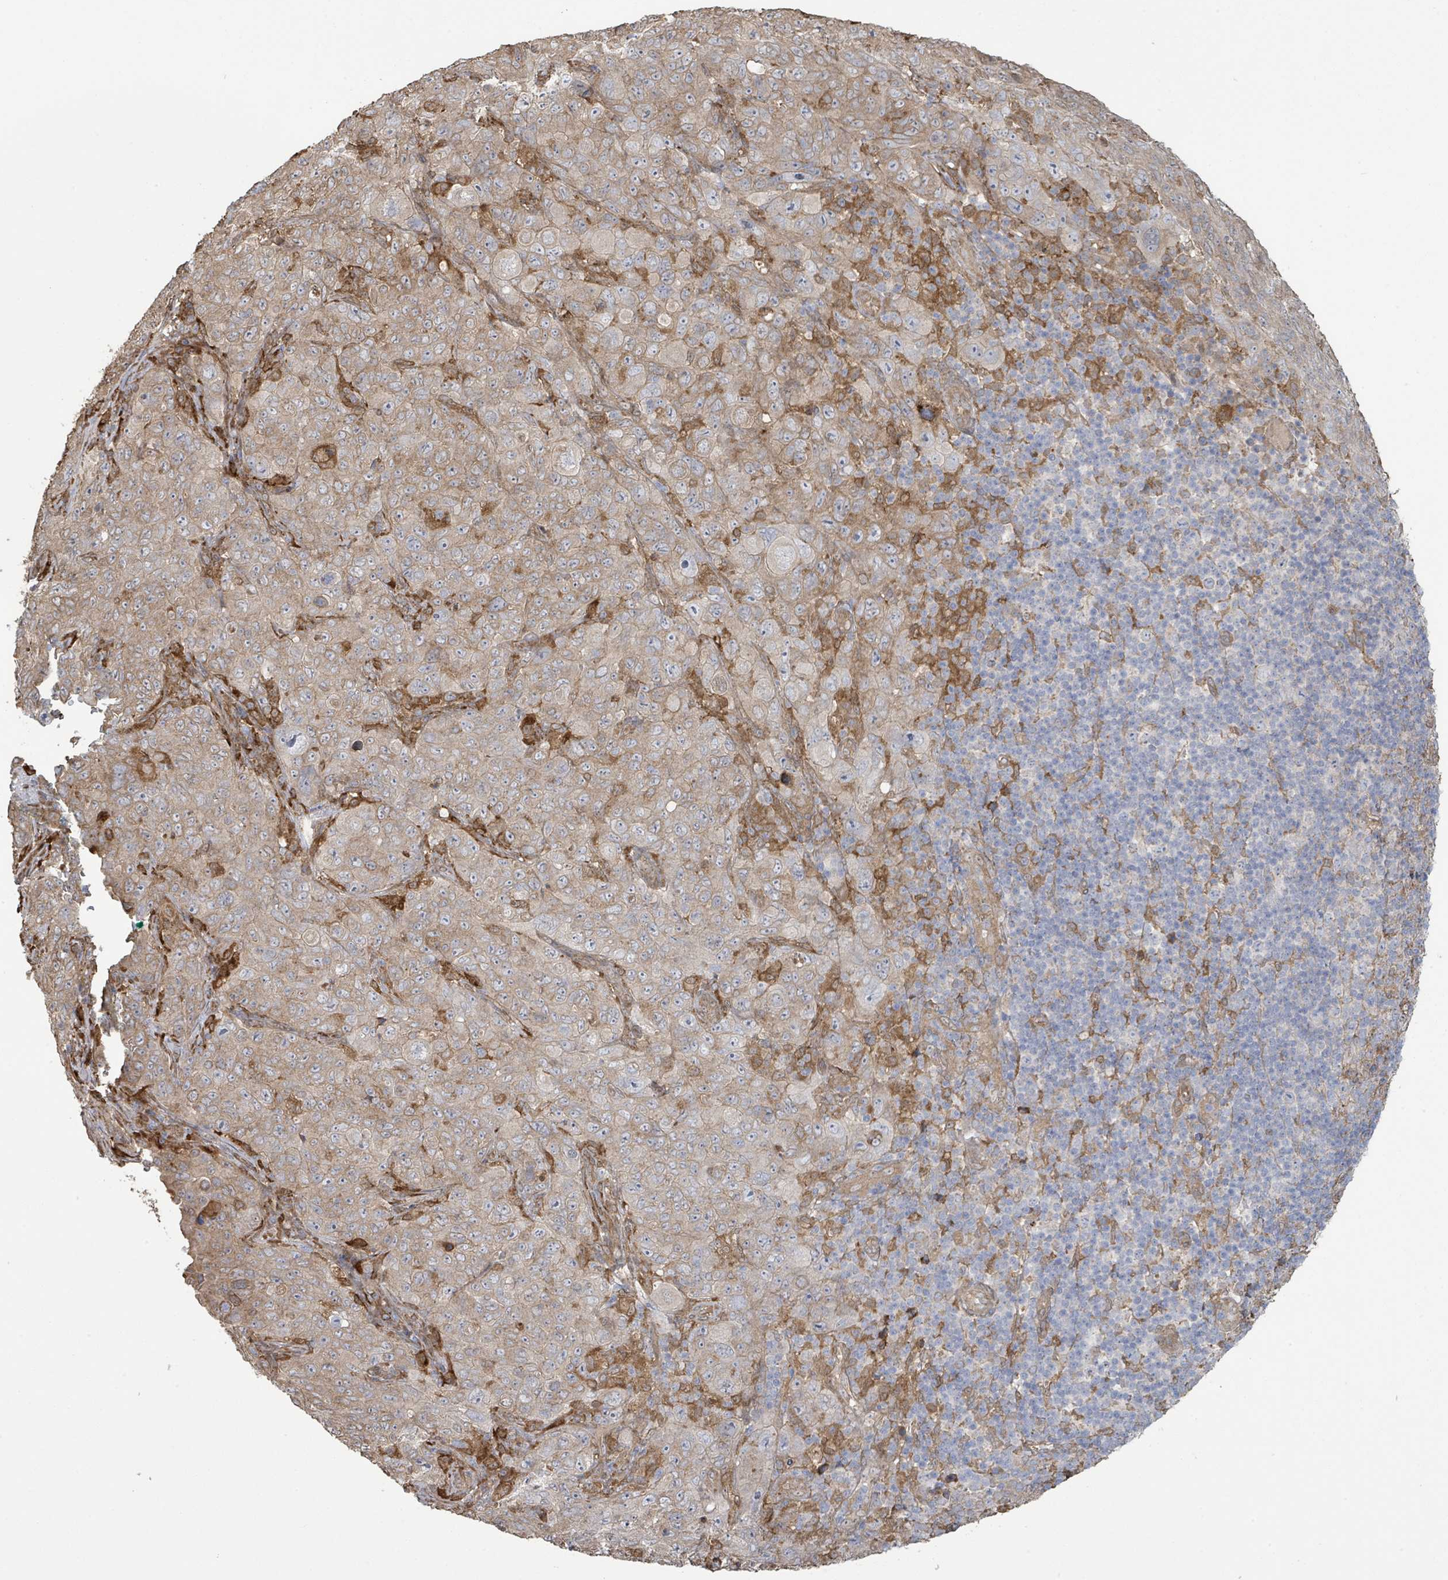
{"staining": {"intensity": "weak", "quantity": ">75%", "location": "cytoplasmic/membranous"}, "tissue": "pancreatic cancer", "cell_type": "Tumor cells", "image_type": "cancer", "snomed": [{"axis": "morphology", "description": "Adenocarcinoma, NOS"}, {"axis": "topography", "description": "Pancreas"}], "caption": "There is low levels of weak cytoplasmic/membranous expression in tumor cells of pancreatic adenocarcinoma, as demonstrated by immunohistochemical staining (brown color).", "gene": "ARPIN", "patient": {"sex": "male", "age": 68}}